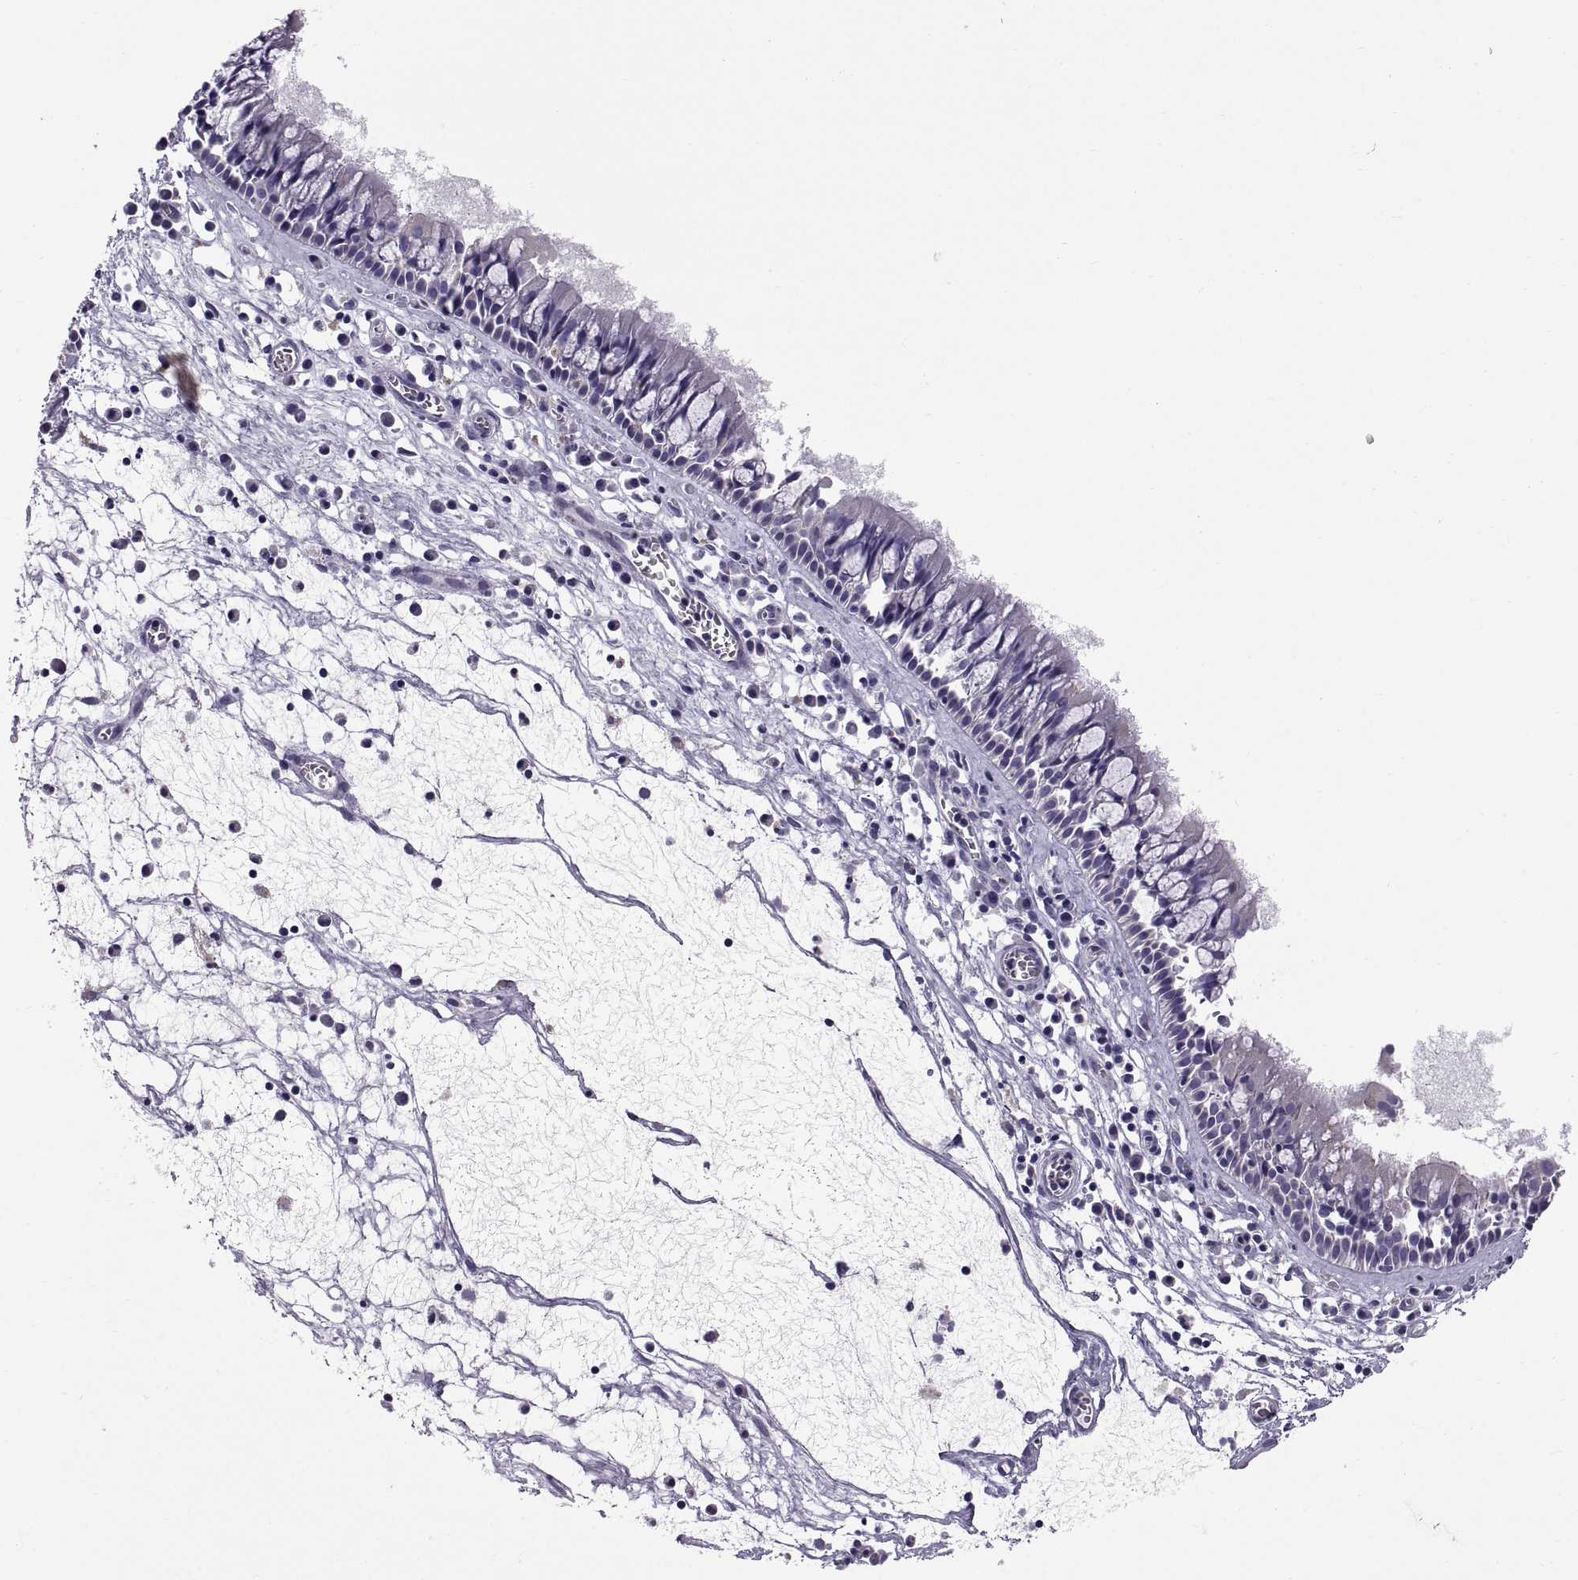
{"staining": {"intensity": "negative", "quantity": "none", "location": "none"}, "tissue": "nasopharynx", "cell_type": "Respiratory epithelial cells", "image_type": "normal", "snomed": [{"axis": "morphology", "description": "Normal tissue, NOS"}, {"axis": "topography", "description": "Nasopharynx"}], "caption": "Photomicrograph shows no significant protein staining in respiratory epithelial cells of benign nasopharynx. Brightfield microscopy of immunohistochemistry stained with DAB (brown) and hematoxylin (blue), captured at high magnification.", "gene": "ARSL", "patient": {"sex": "male", "age": 61}}